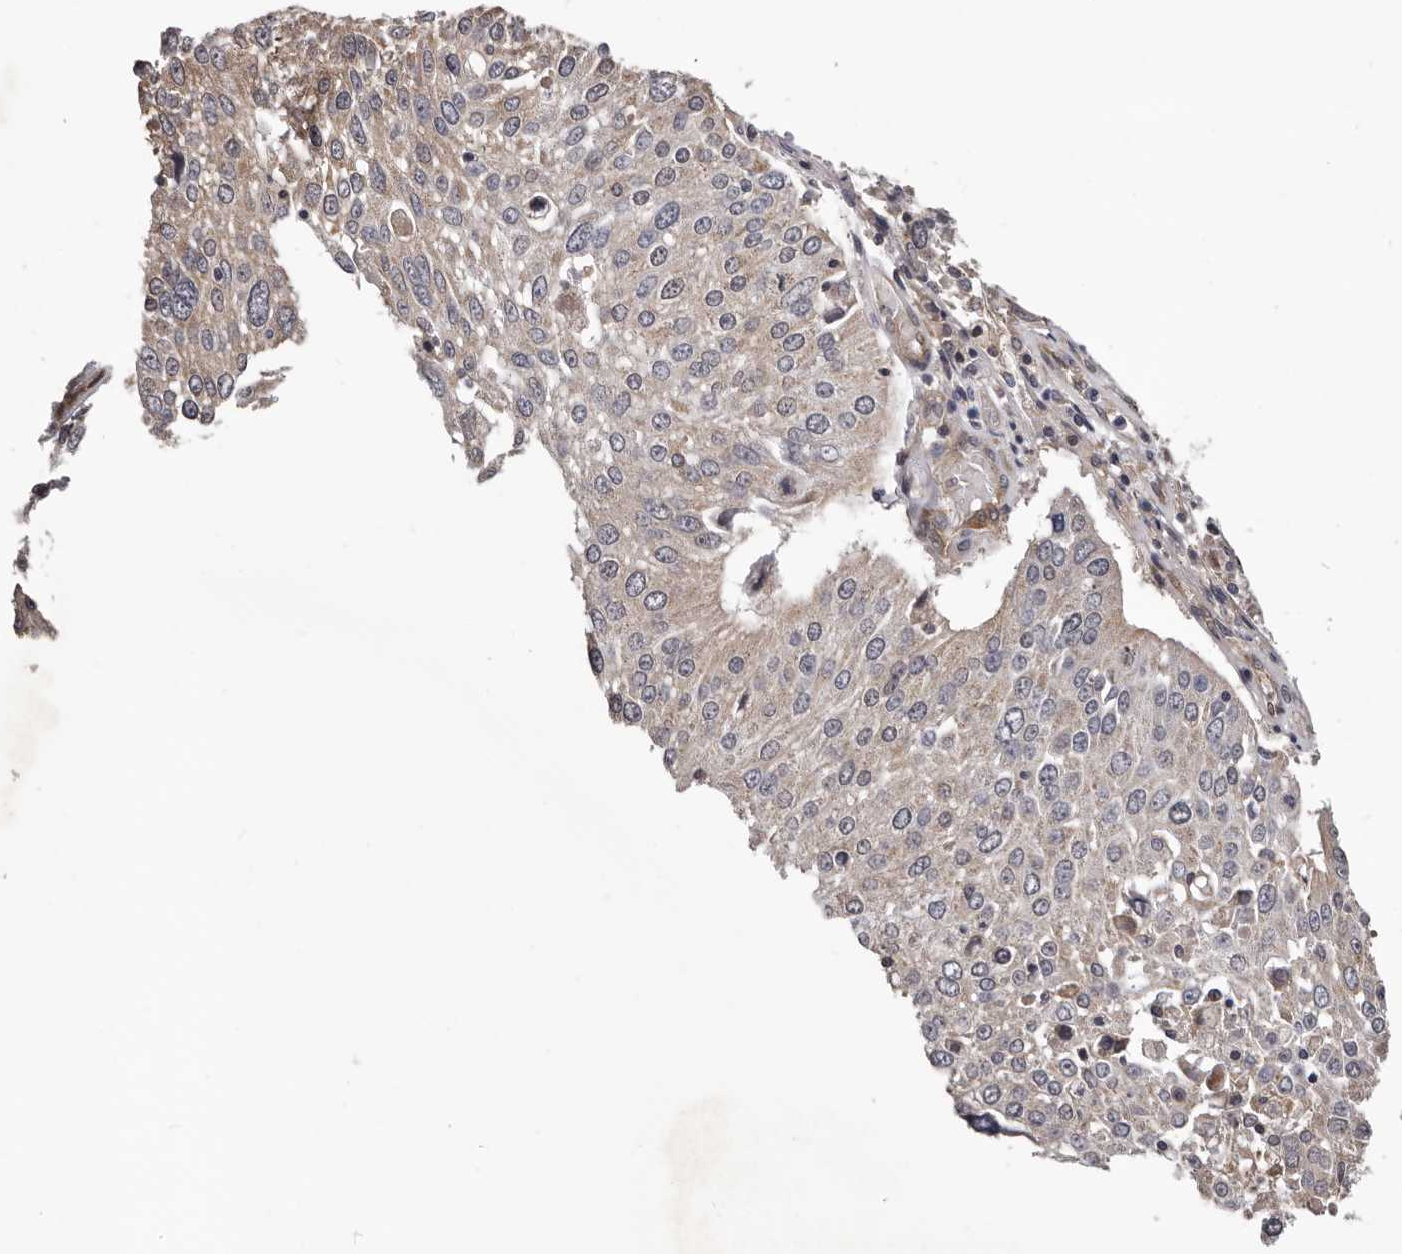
{"staining": {"intensity": "negative", "quantity": "none", "location": "none"}, "tissue": "lung cancer", "cell_type": "Tumor cells", "image_type": "cancer", "snomed": [{"axis": "morphology", "description": "Squamous cell carcinoma, NOS"}, {"axis": "topography", "description": "Lung"}], "caption": "DAB immunohistochemical staining of lung squamous cell carcinoma exhibits no significant staining in tumor cells. (Stains: DAB immunohistochemistry (IHC) with hematoxylin counter stain, Microscopy: brightfield microscopy at high magnification).", "gene": "VPS37A", "patient": {"sex": "male", "age": 65}}